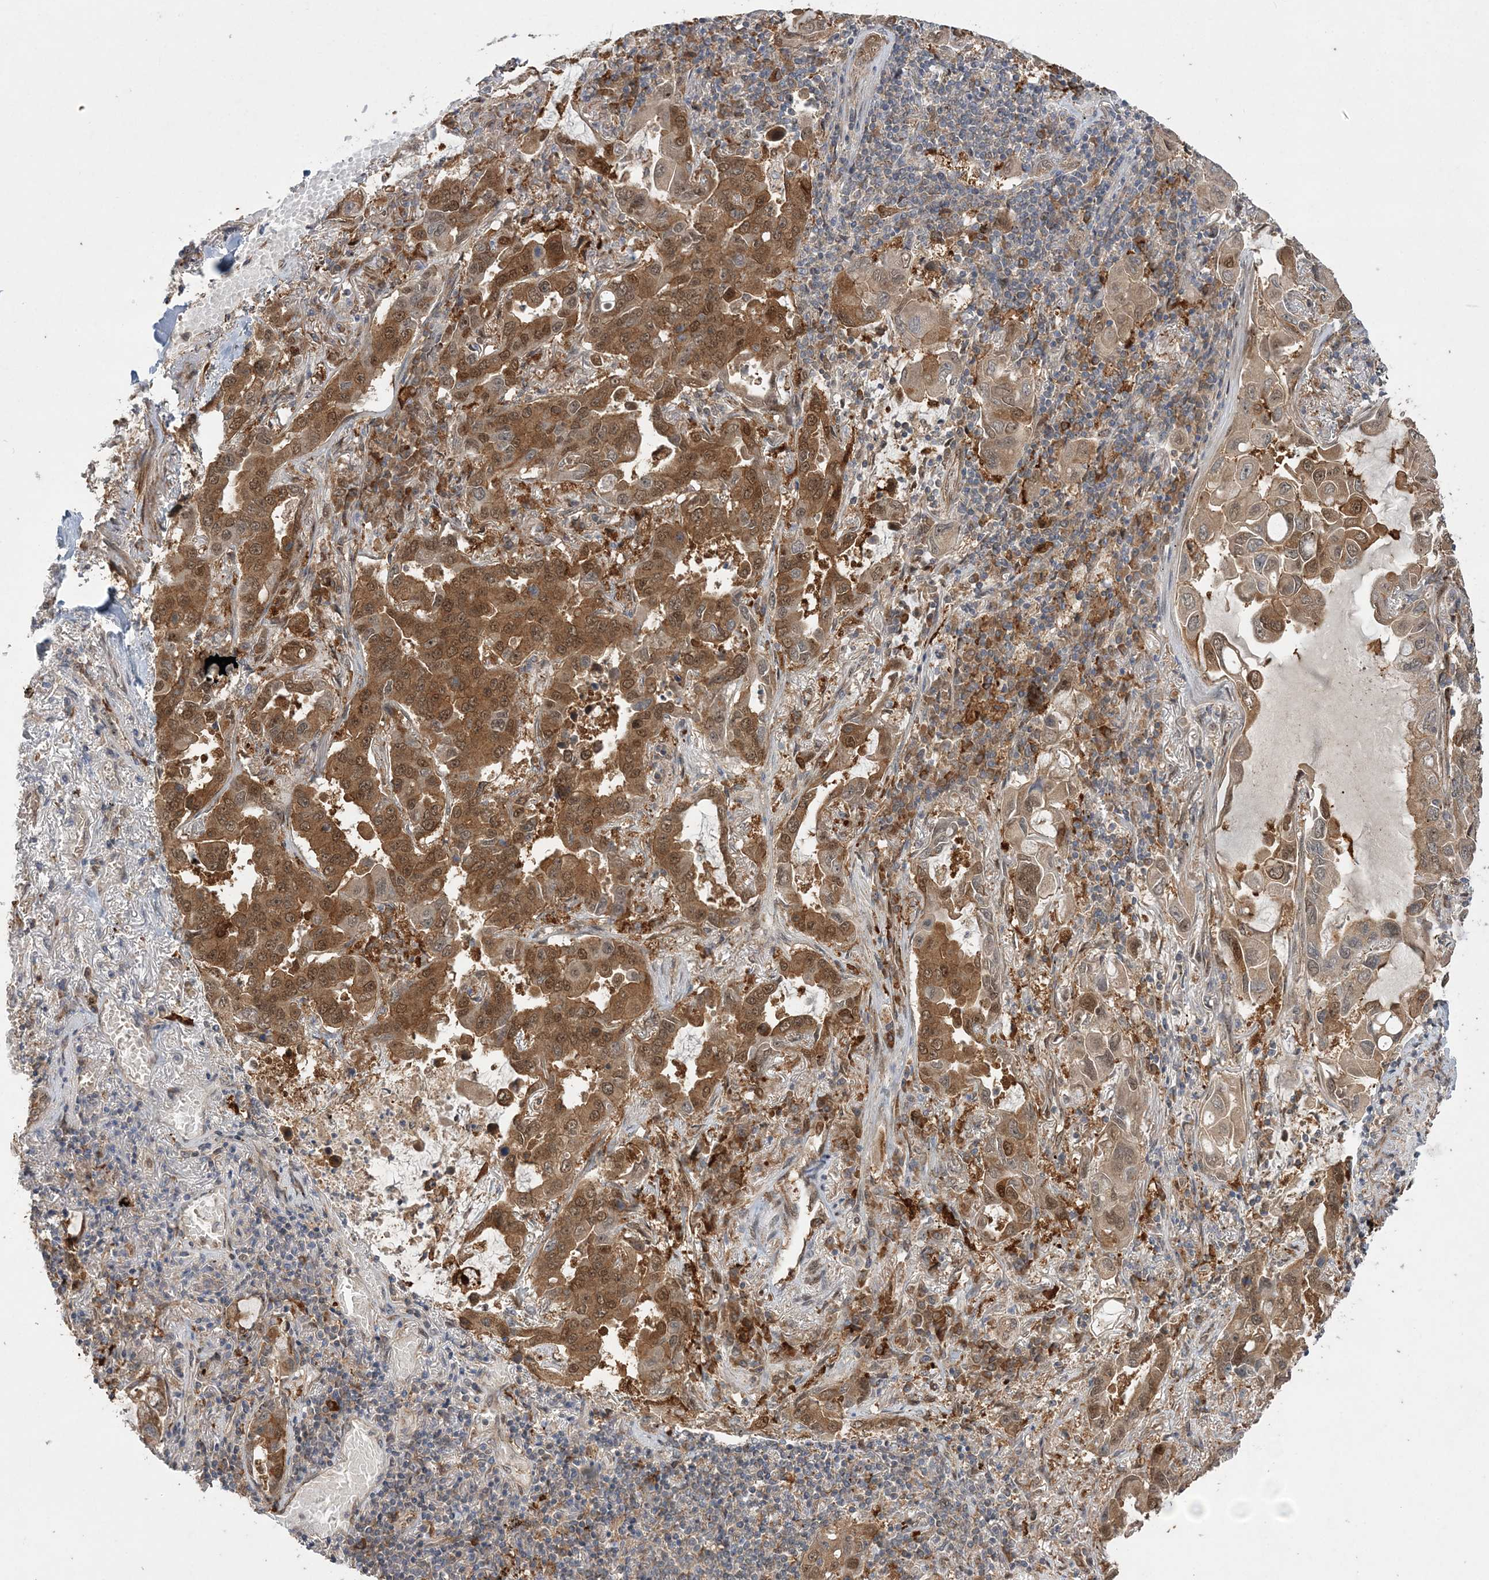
{"staining": {"intensity": "moderate", "quantity": ">75%", "location": "cytoplasmic/membranous,nuclear"}, "tissue": "lung cancer", "cell_type": "Tumor cells", "image_type": "cancer", "snomed": [{"axis": "morphology", "description": "Adenocarcinoma, NOS"}, {"axis": "topography", "description": "Lung"}], "caption": "Moderate cytoplasmic/membranous and nuclear protein expression is present in about >75% of tumor cells in lung cancer.", "gene": "UBTD2", "patient": {"sex": "male", "age": 64}}